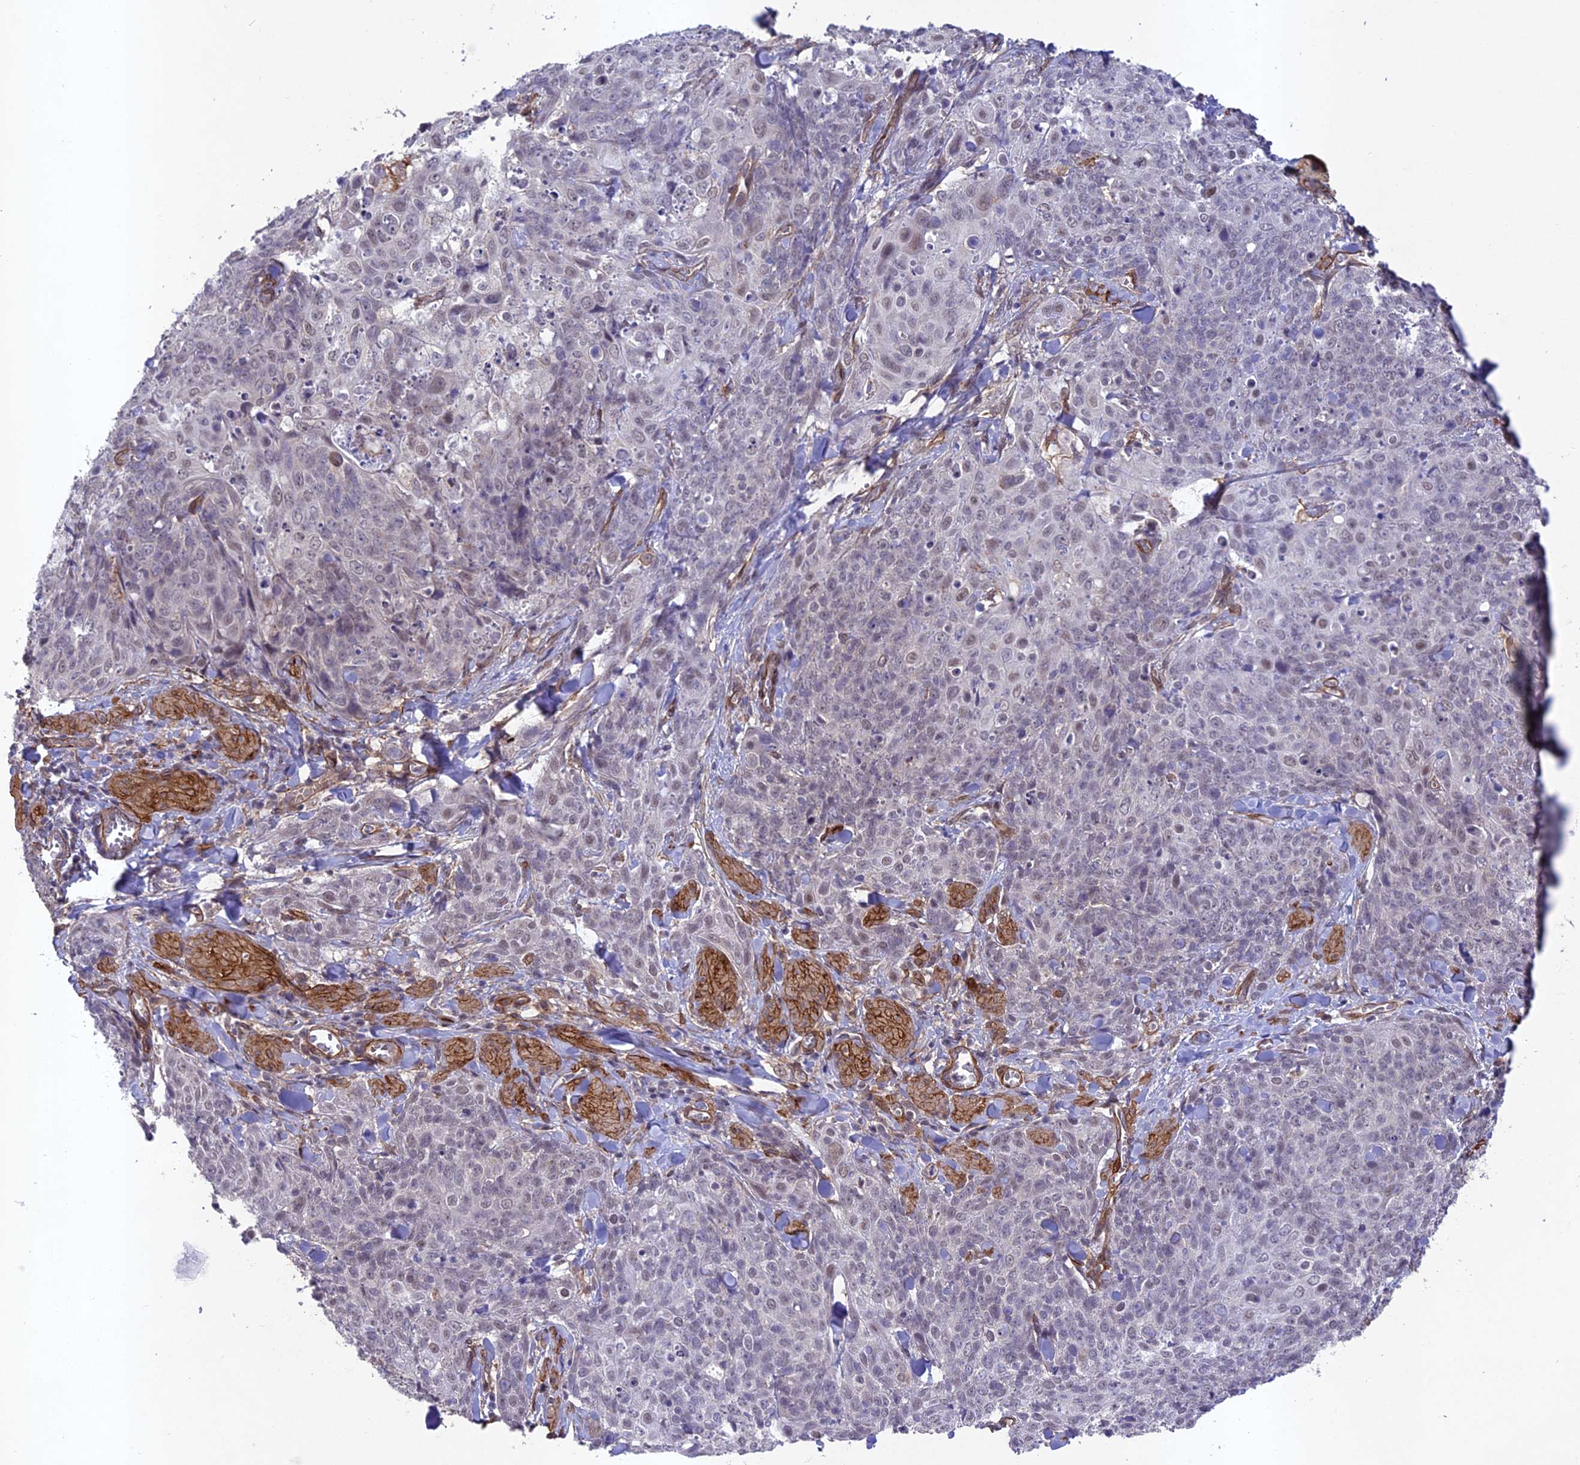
{"staining": {"intensity": "weak", "quantity": "<25%", "location": "nuclear"}, "tissue": "skin cancer", "cell_type": "Tumor cells", "image_type": "cancer", "snomed": [{"axis": "morphology", "description": "Squamous cell carcinoma, NOS"}, {"axis": "topography", "description": "Skin"}, {"axis": "topography", "description": "Vulva"}], "caption": "Skin squamous cell carcinoma was stained to show a protein in brown. There is no significant positivity in tumor cells.", "gene": "TNS1", "patient": {"sex": "female", "age": 85}}